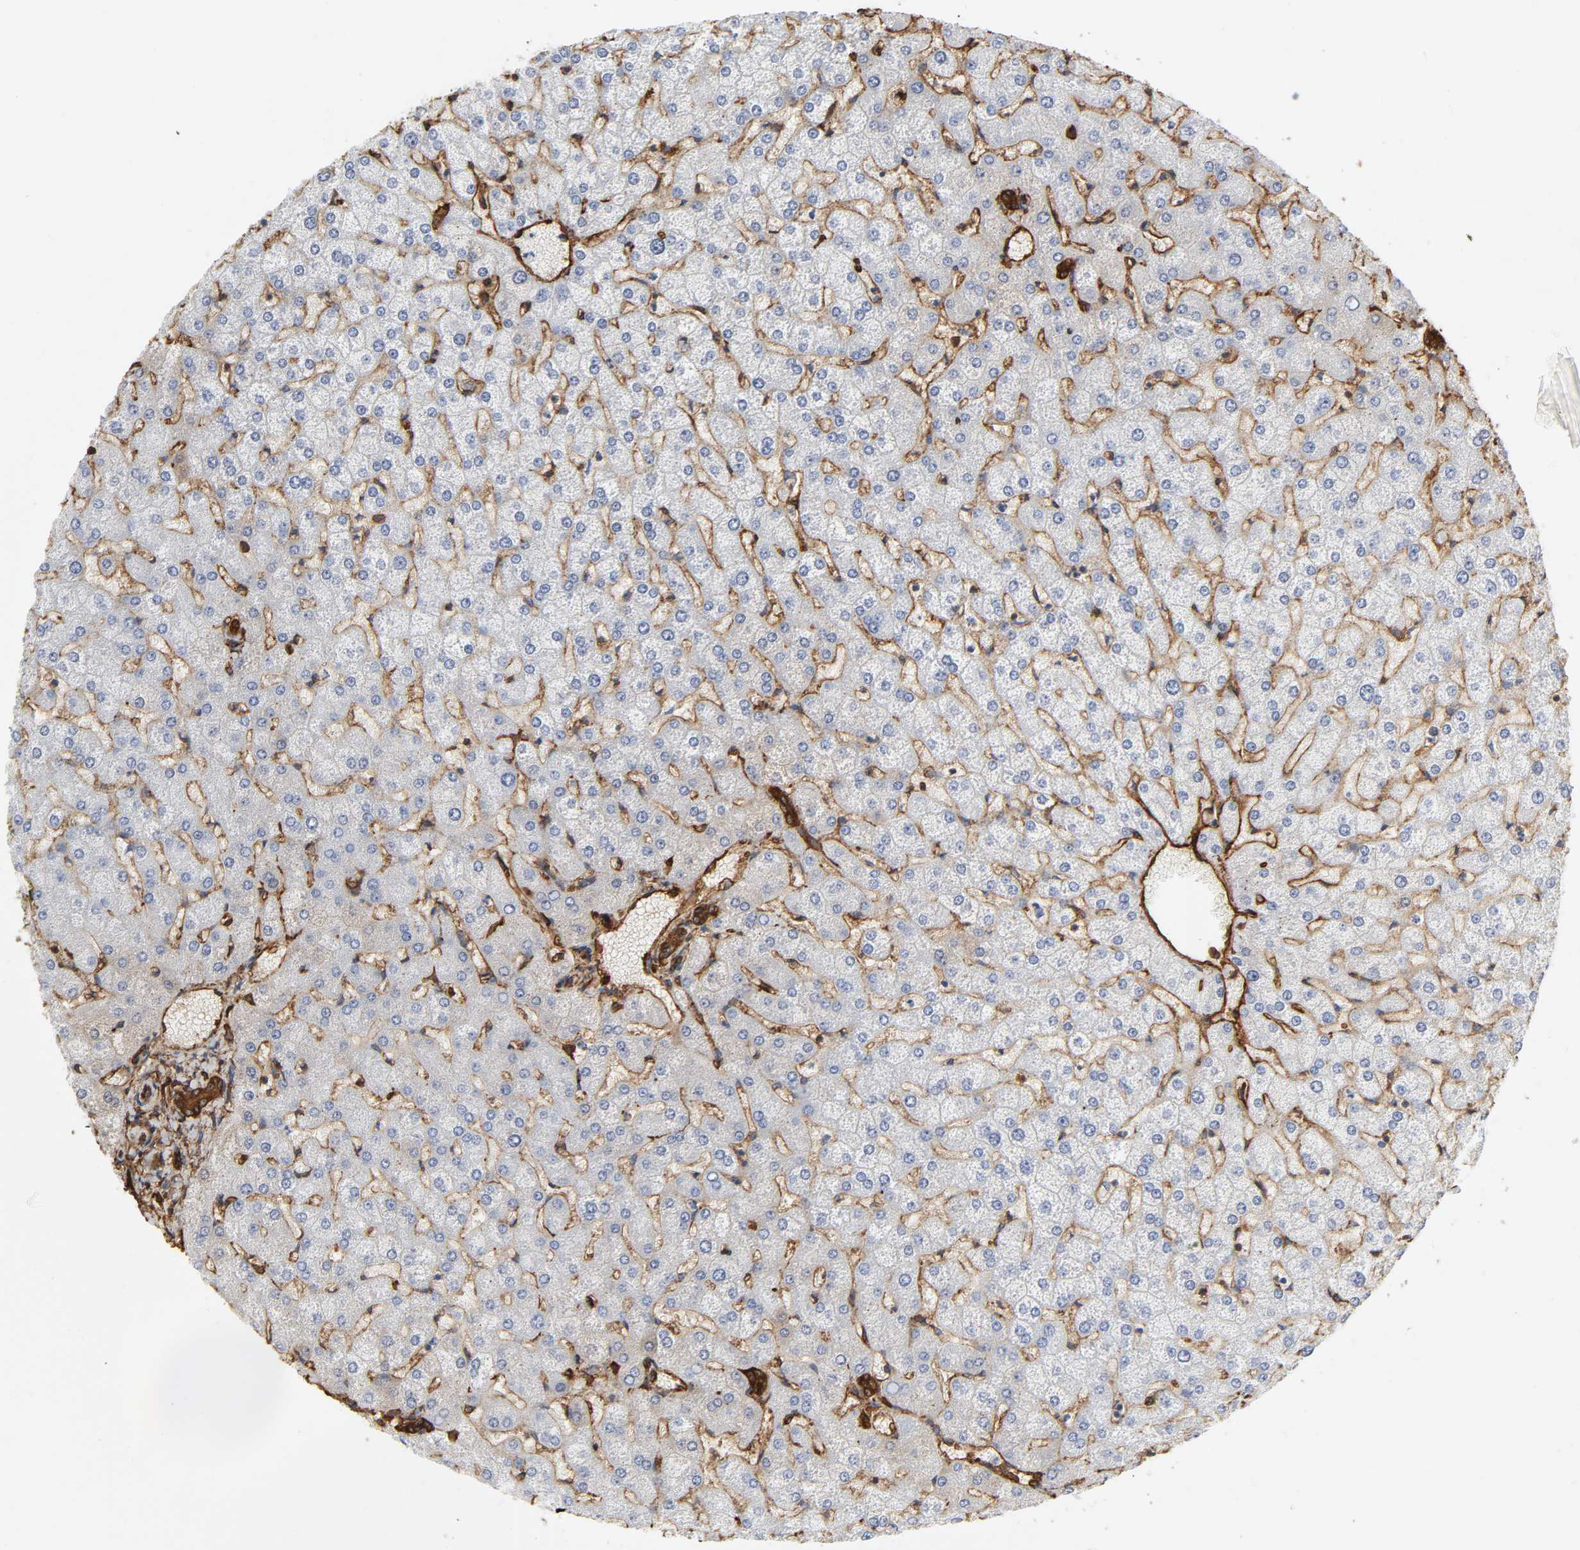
{"staining": {"intensity": "strong", "quantity": ">75%", "location": "cytoplasmic/membranous,nuclear"}, "tissue": "liver", "cell_type": "Cholangiocytes", "image_type": "normal", "snomed": [{"axis": "morphology", "description": "Normal tissue, NOS"}, {"axis": "topography", "description": "Liver"}], "caption": "Human liver stained for a protein (brown) shows strong cytoplasmic/membranous,nuclear positive staining in approximately >75% of cholangiocytes.", "gene": "ANXA2", "patient": {"sex": "female", "age": 32}}